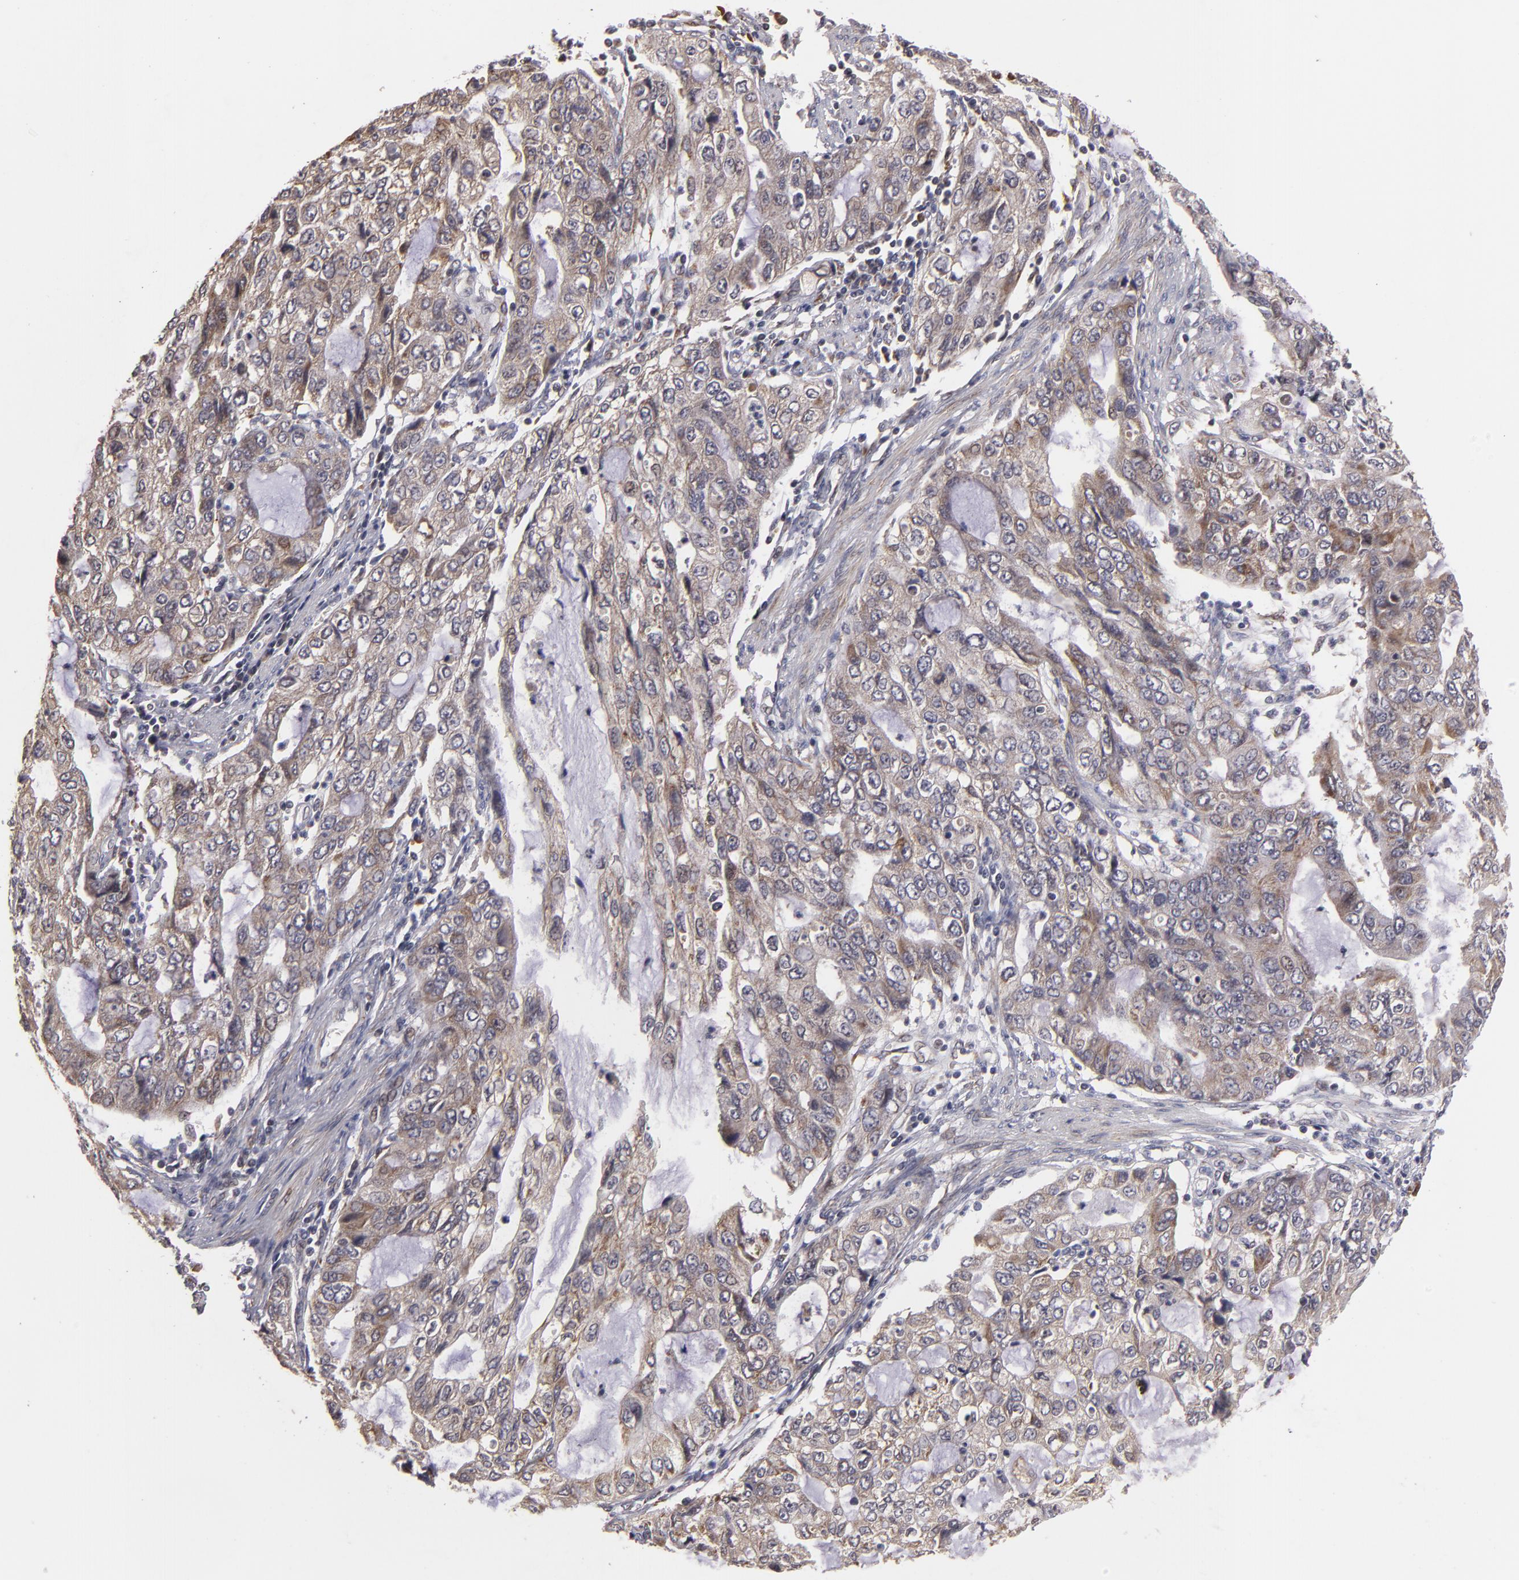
{"staining": {"intensity": "weak", "quantity": ">75%", "location": "cytoplasmic/membranous"}, "tissue": "stomach cancer", "cell_type": "Tumor cells", "image_type": "cancer", "snomed": [{"axis": "morphology", "description": "Adenocarcinoma, NOS"}, {"axis": "topography", "description": "Stomach, upper"}], "caption": "Protein expression analysis of human stomach cancer reveals weak cytoplasmic/membranous positivity in approximately >75% of tumor cells.", "gene": "CASP1", "patient": {"sex": "female", "age": 52}}